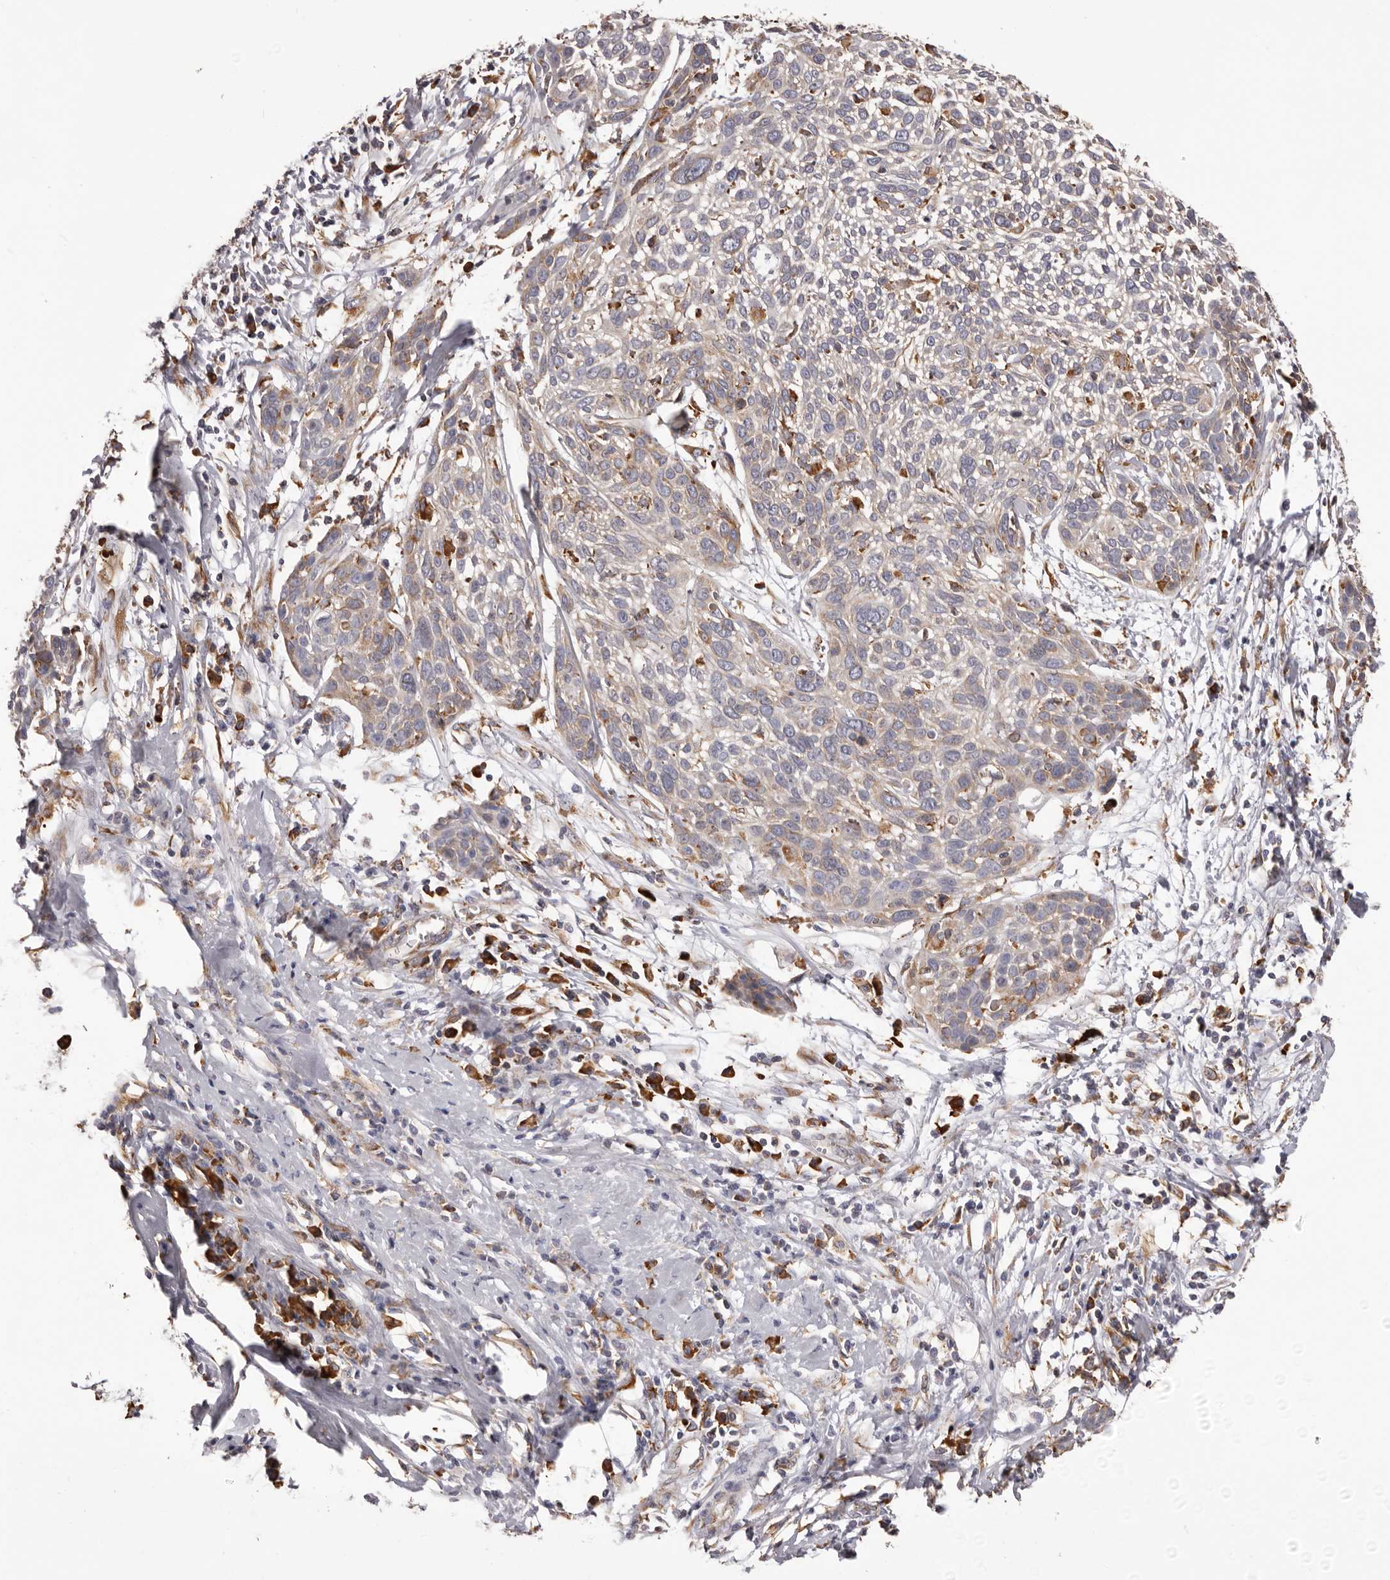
{"staining": {"intensity": "weak", "quantity": "<25%", "location": "cytoplasmic/membranous"}, "tissue": "cervical cancer", "cell_type": "Tumor cells", "image_type": "cancer", "snomed": [{"axis": "morphology", "description": "Squamous cell carcinoma, NOS"}, {"axis": "topography", "description": "Cervix"}], "caption": "Photomicrograph shows no significant protein positivity in tumor cells of cervical cancer.", "gene": "QRSL1", "patient": {"sex": "female", "age": 51}}